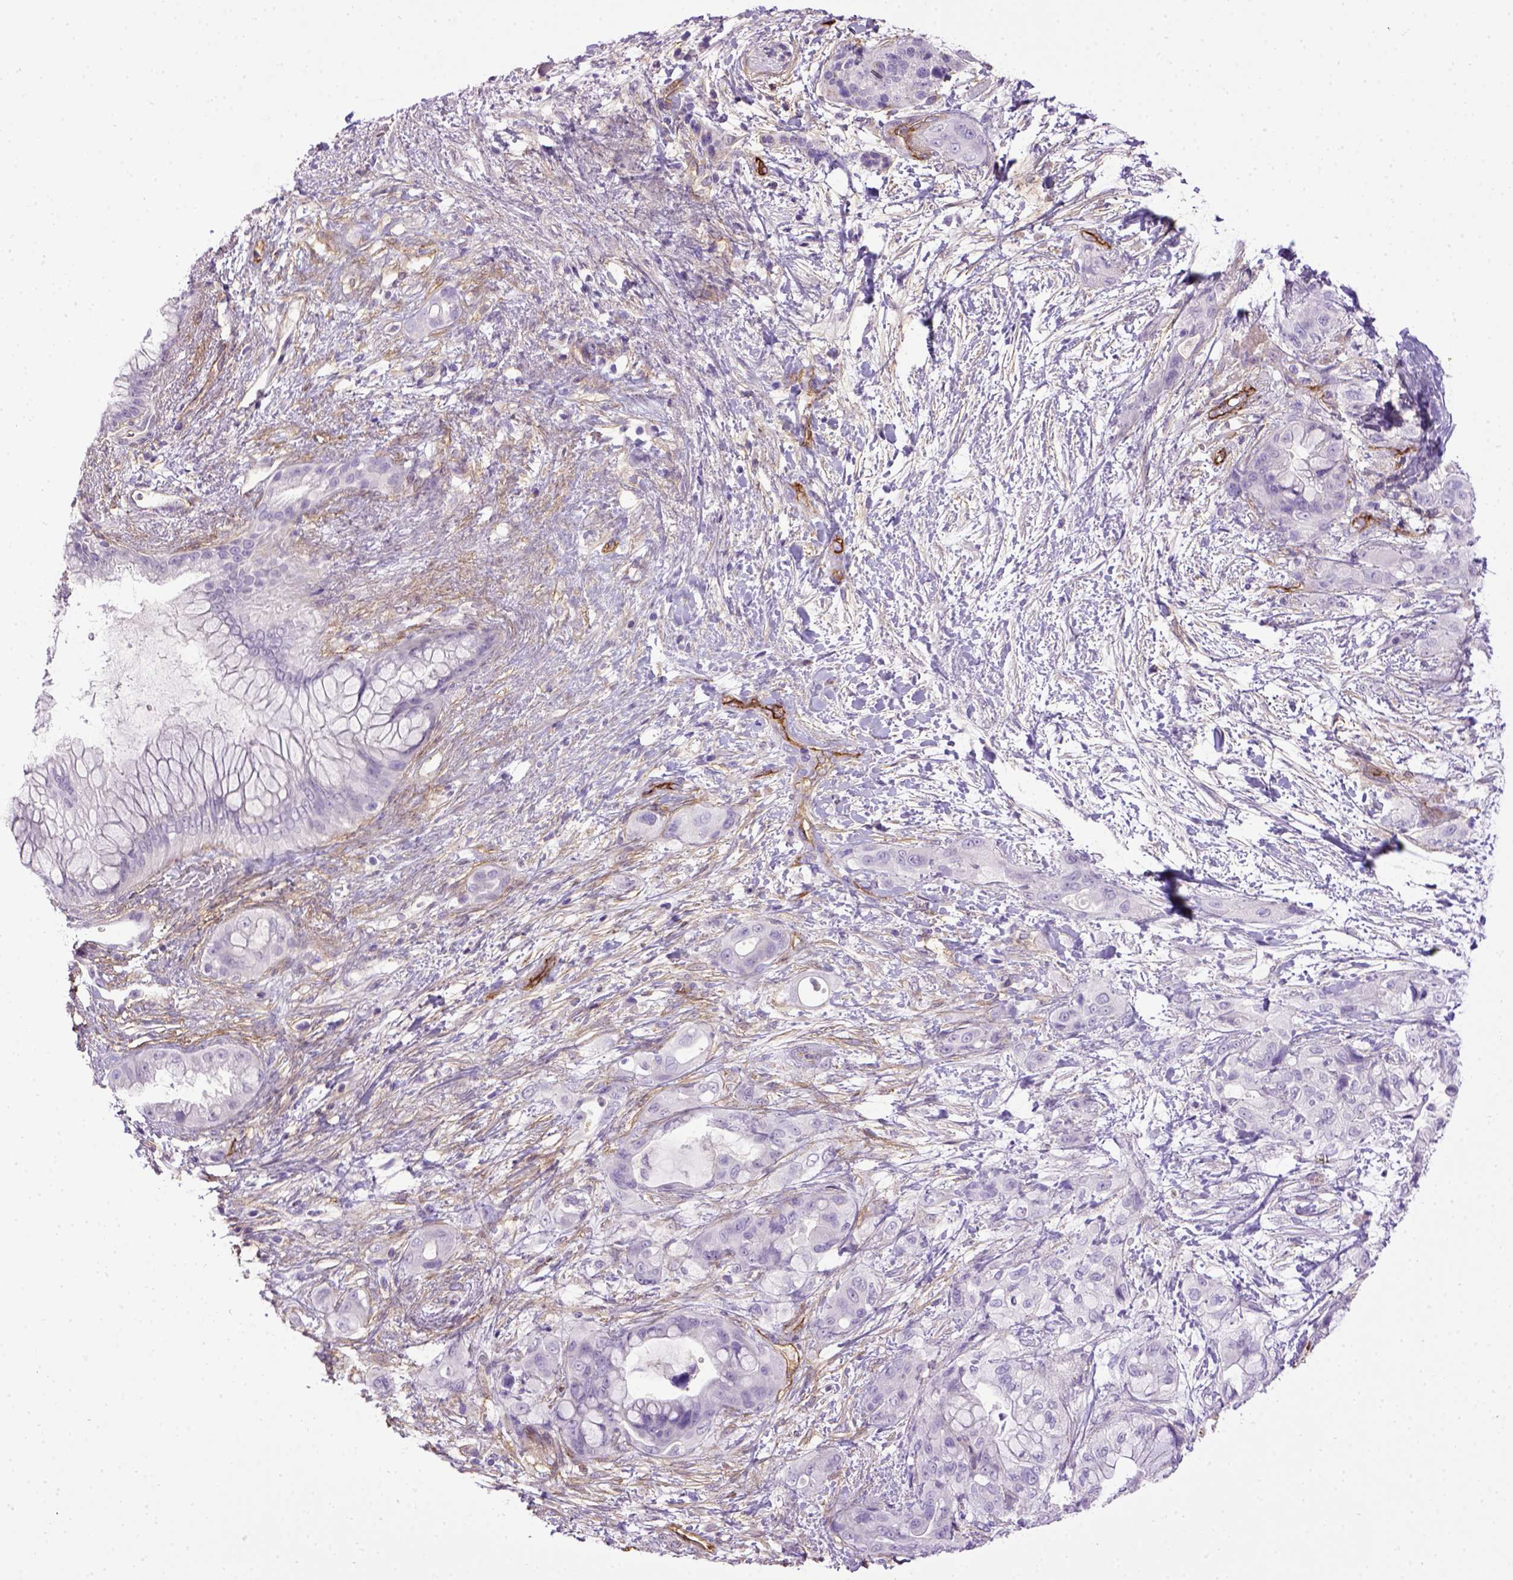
{"staining": {"intensity": "negative", "quantity": "none", "location": "none"}, "tissue": "pancreatic cancer", "cell_type": "Tumor cells", "image_type": "cancer", "snomed": [{"axis": "morphology", "description": "Adenocarcinoma, NOS"}, {"axis": "topography", "description": "Pancreas"}], "caption": "Immunohistochemical staining of human adenocarcinoma (pancreatic) displays no significant positivity in tumor cells.", "gene": "ENG", "patient": {"sex": "male", "age": 71}}